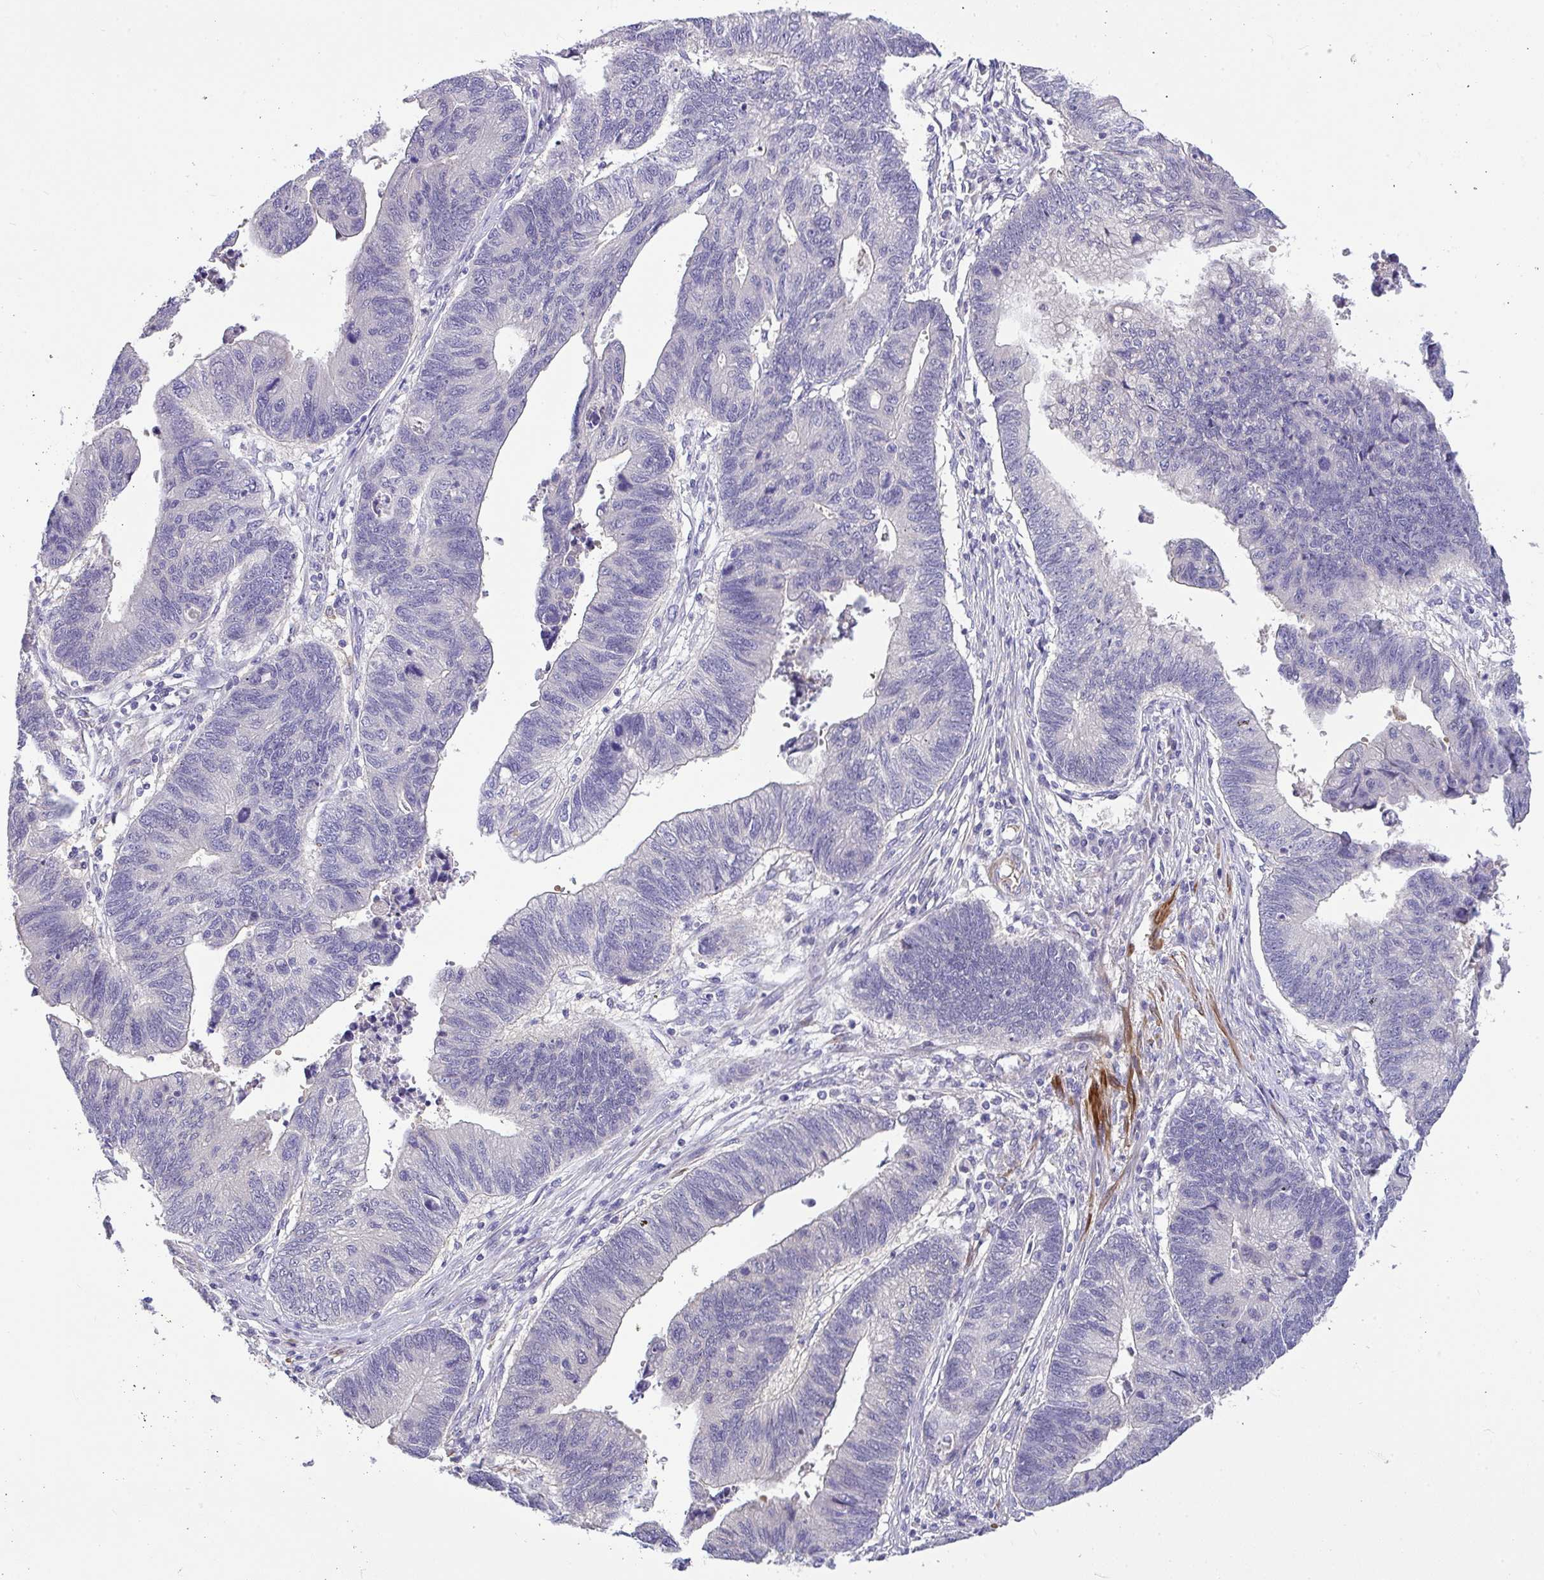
{"staining": {"intensity": "negative", "quantity": "none", "location": "none"}, "tissue": "stomach cancer", "cell_type": "Tumor cells", "image_type": "cancer", "snomed": [{"axis": "morphology", "description": "Adenocarcinoma, NOS"}, {"axis": "topography", "description": "Stomach"}], "caption": "The photomicrograph displays no significant staining in tumor cells of adenocarcinoma (stomach).", "gene": "MOCS1", "patient": {"sex": "male", "age": 59}}